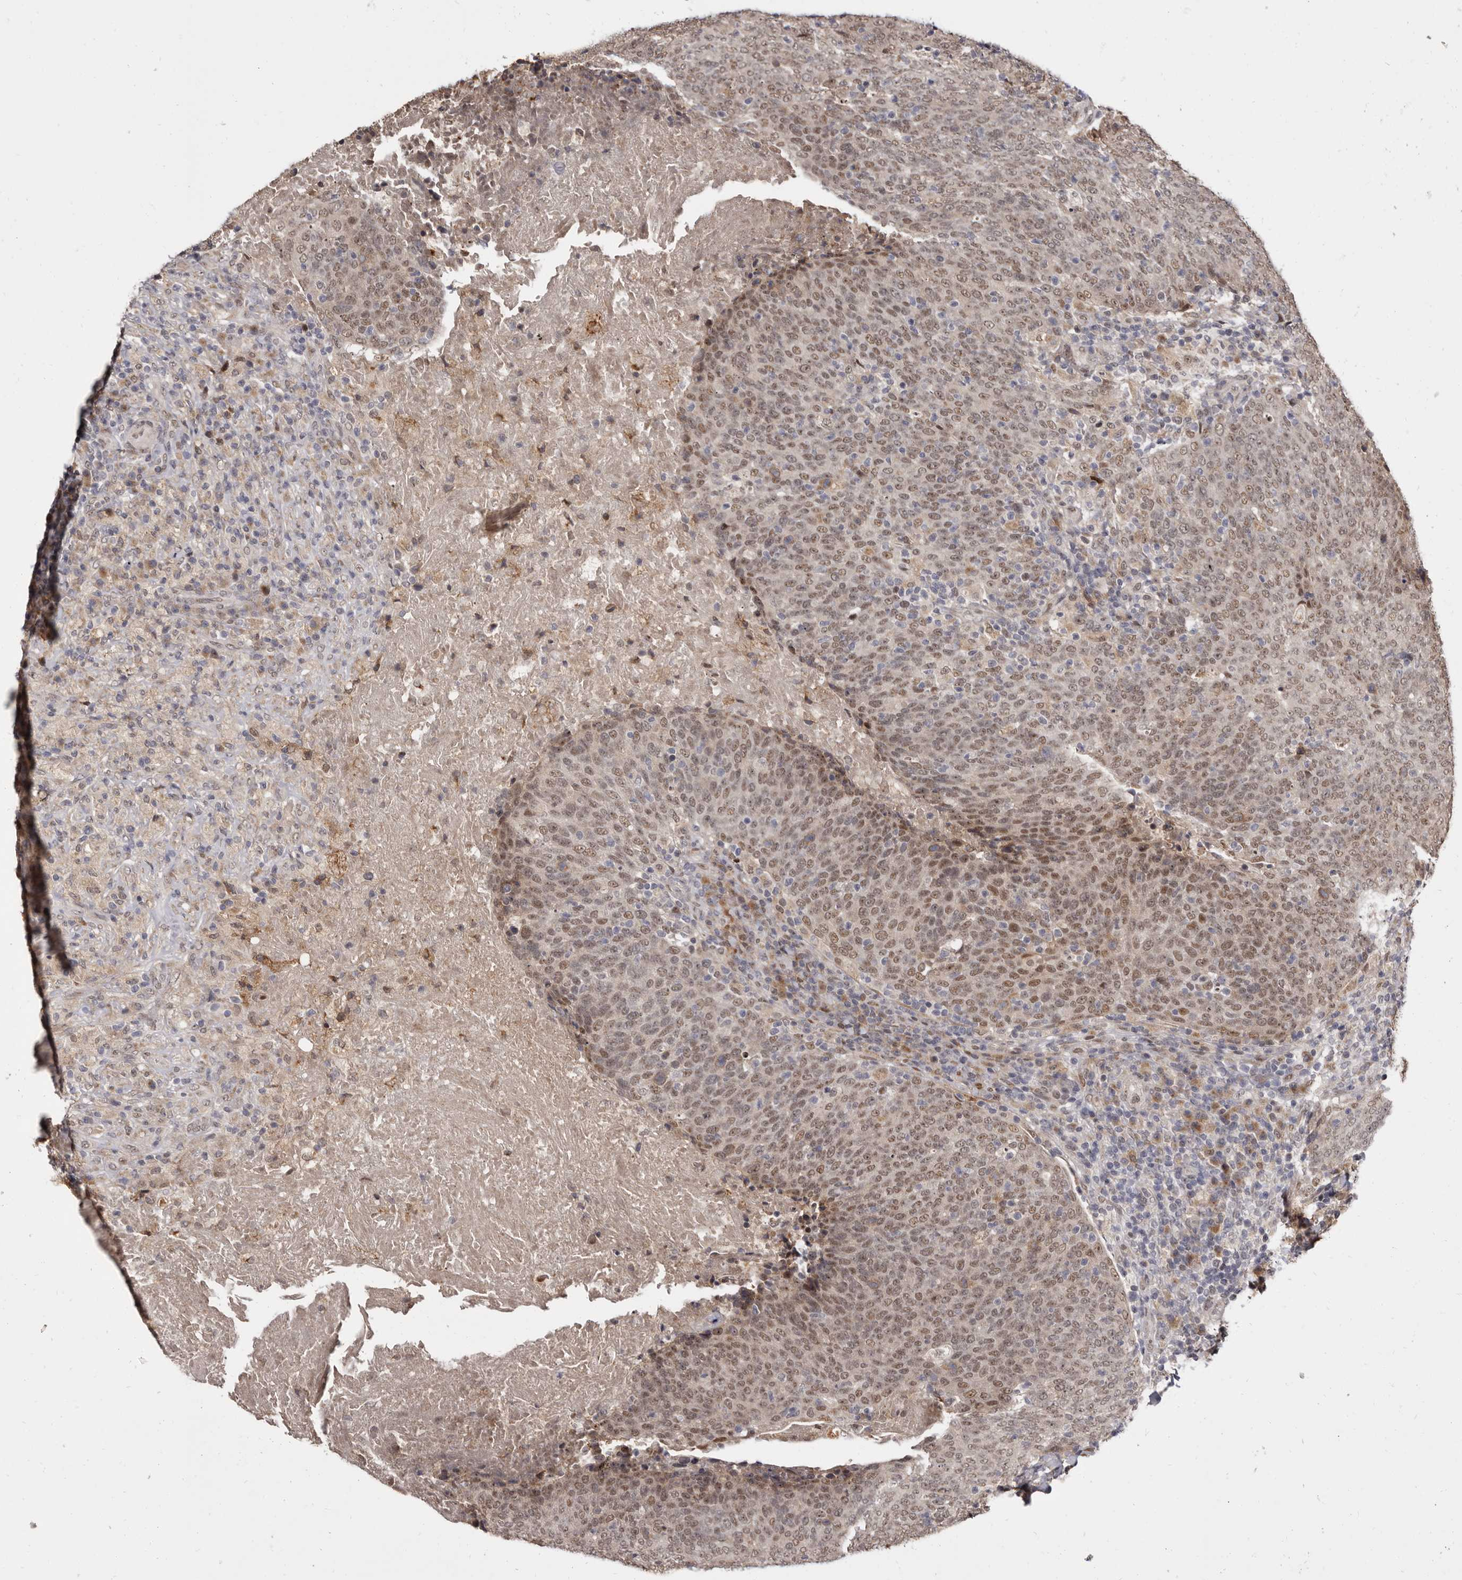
{"staining": {"intensity": "moderate", "quantity": ">75%", "location": "nuclear"}, "tissue": "head and neck cancer", "cell_type": "Tumor cells", "image_type": "cancer", "snomed": [{"axis": "morphology", "description": "Squamous cell carcinoma, NOS"}, {"axis": "morphology", "description": "Squamous cell carcinoma, metastatic, NOS"}, {"axis": "topography", "description": "Lymph node"}, {"axis": "topography", "description": "Head-Neck"}], "caption": "An immunohistochemistry photomicrograph of tumor tissue is shown. Protein staining in brown labels moderate nuclear positivity in head and neck cancer (metastatic squamous cell carcinoma) within tumor cells.", "gene": "ZNF326", "patient": {"sex": "male", "age": 62}}